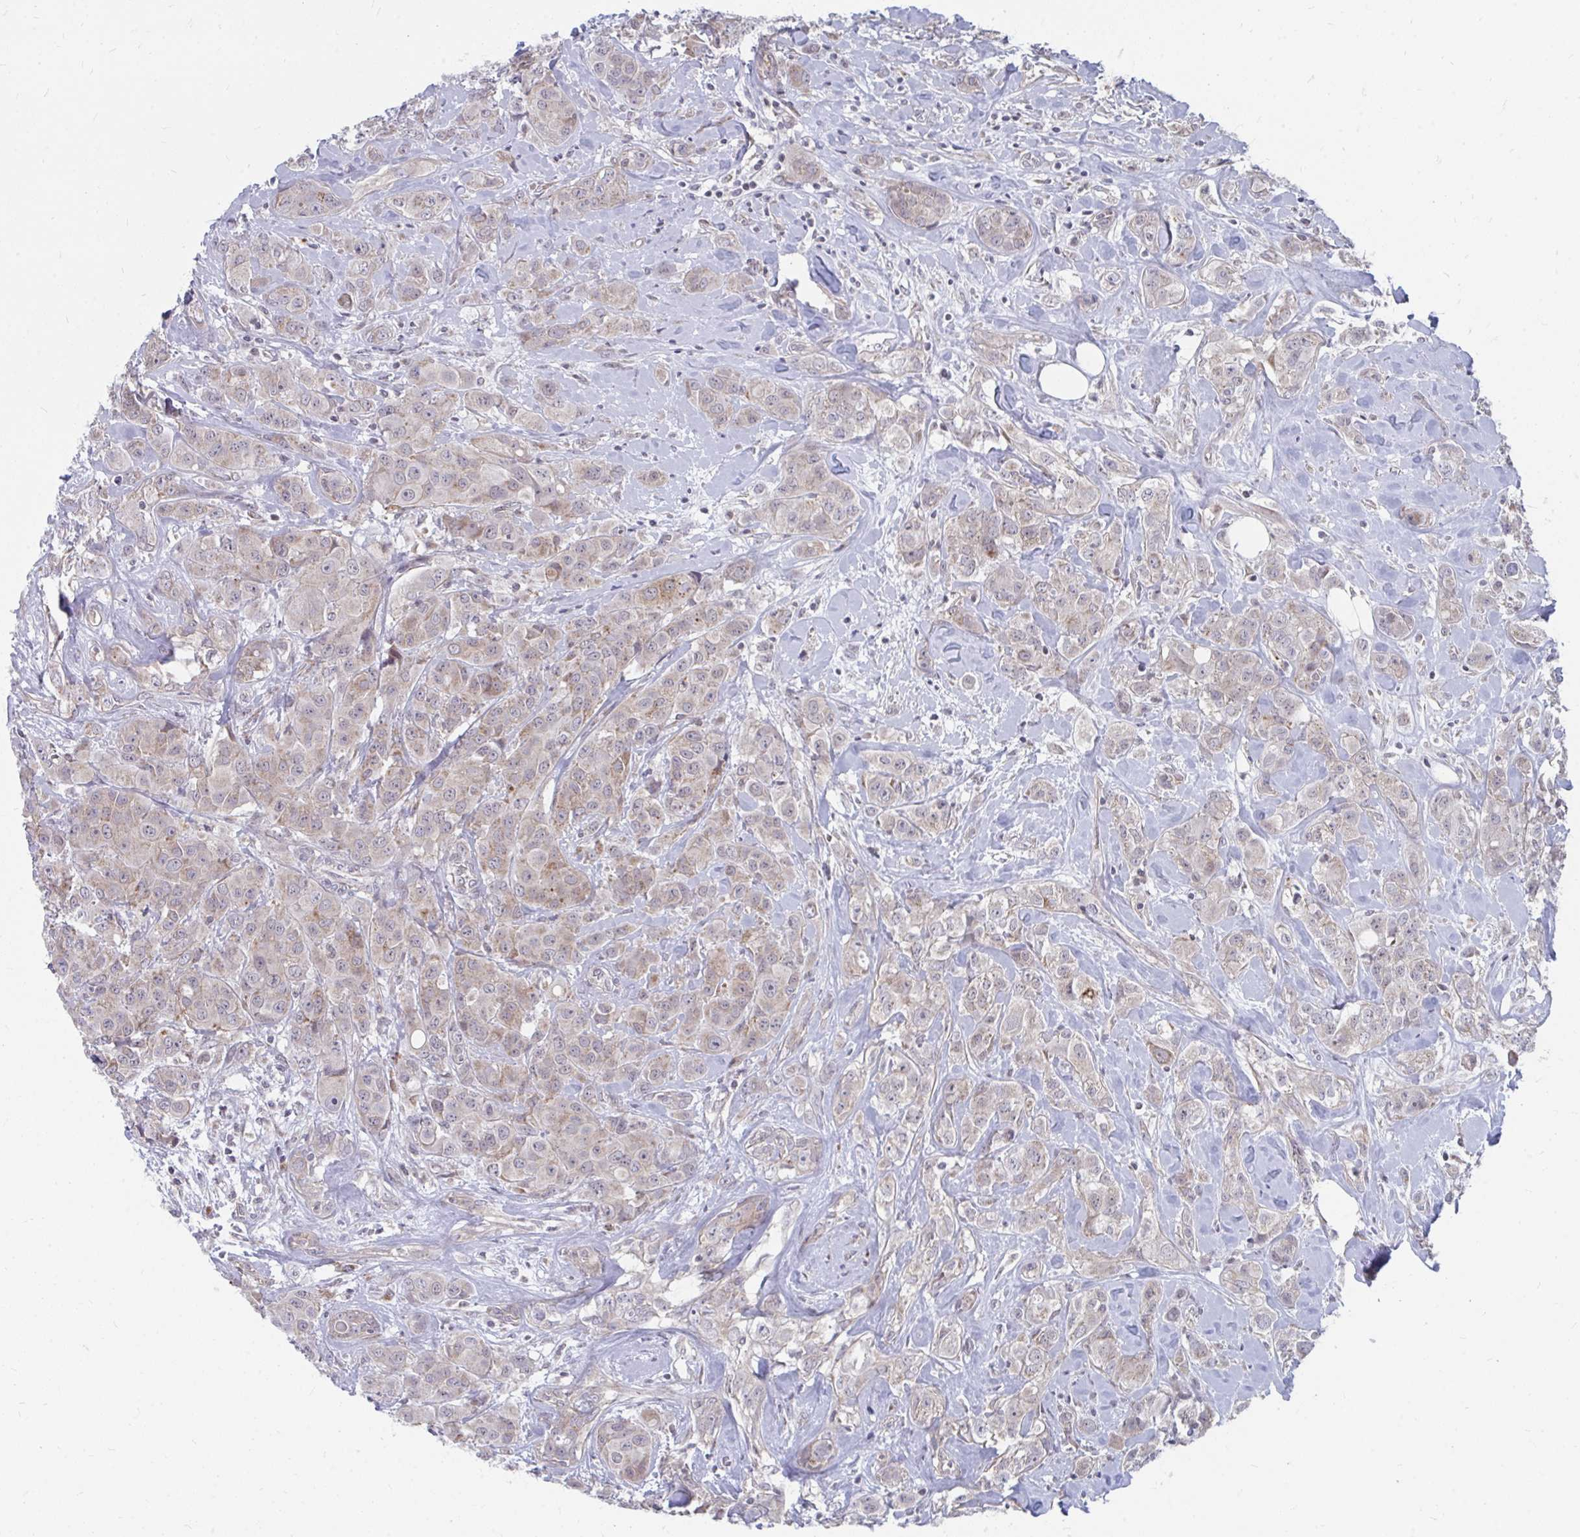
{"staining": {"intensity": "weak", "quantity": ">75%", "location": "cytoplasmic/membranous"}, "tissue": "breast cancer", "cell_type": "Tumor cells", "image_type": "cancer", "snomed": [{"axis": "morphology", "description": "Normal tissue, NOS"}, {"axis": "morphology", "description": "Duct carcinoma"}, {"axis": "topography", "description": "Breast"}], "caption": "A low amount of weak cytoplasmic/membranous expression is appreciated in about >75% of tumor cells in infiltrating ductal carcinoma (breast) tissue.", "gene": "PABIR3", "patient": {"sex": "female", "age": 43}}